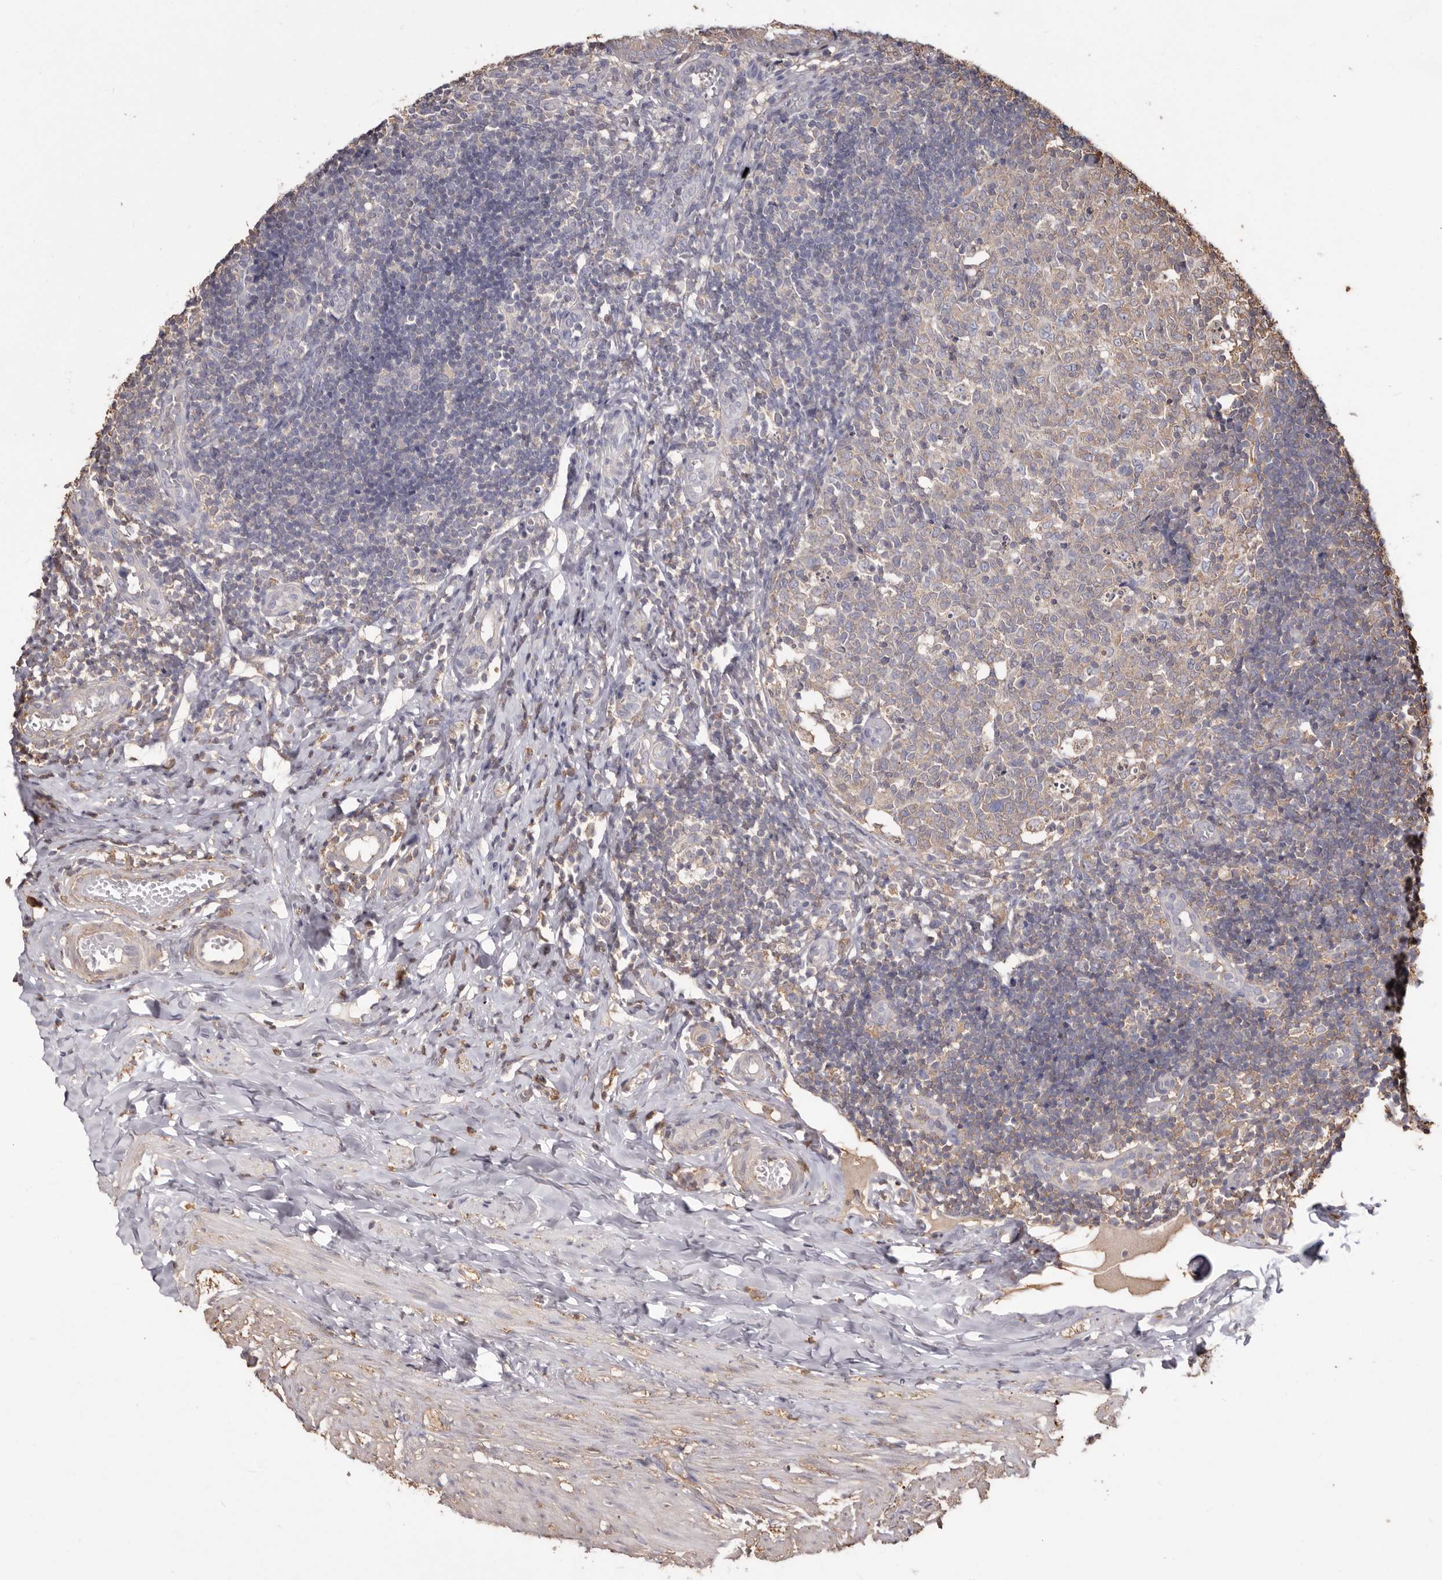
{"staining": {"intensity": "weak", "quantity": "25%-75%", "location": "cytoplasmic/membranous"}, "tissue": "appendix", "cell_type": "Glandular cells", "image_type": "normal", "snomed": [{"axis": "morphology", "description": "Normal tissue, NOS"}, {"axis": "topography", "description": "Appendix"}], "caption": "IHC of normal human appendix reveals low levels of weak cytoplasmic/membranous expression in approximately 25%-75% of glandular cells. Immunohistochemistry (ihc) stains the protein of interest in brown and the nuclei are stained blue.", "gene": "PKM", "patient": {"sex": "male", "age": 8}}